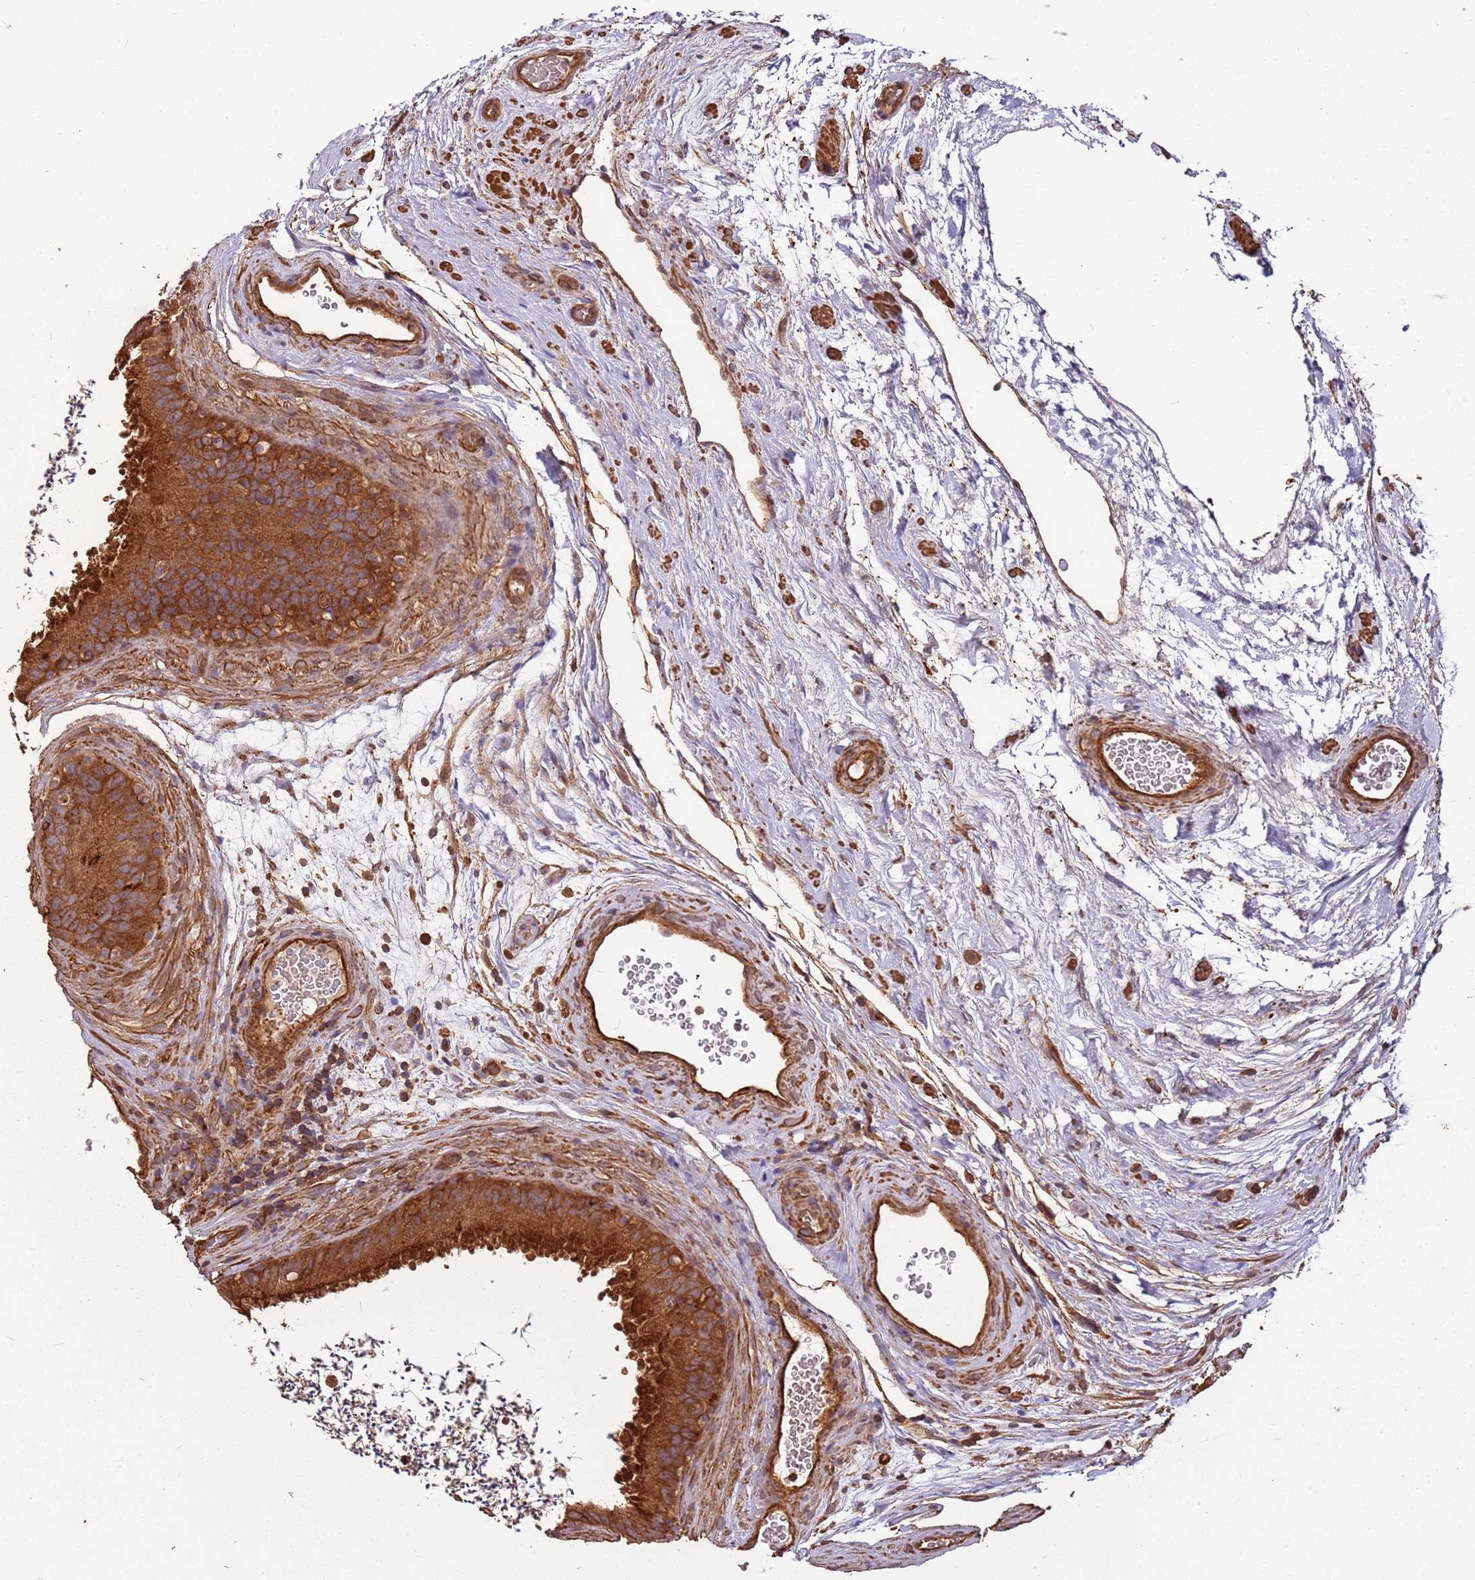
{"staining": {"intensity": "strong", "quantity": ">75%", "location": "cytoplasmic/membranous"}, "tissue": "epididymis", "cell_type": "Glandular cells", "image_type": "normal", "snomed": [{"axis": "morphology", "description": "Normal tissue, NOS"}, {"axis": "topography", "description": "Epididymis, spermatic cord, NOS"}], "caption": "The image displays immunohistochemical staining of unremarkable epididymis. There is strong cytoplasmic/membranous positivity is identified in about >75% of glandular cells.", "gene": "ACVR2A", "patient": {"sex": "male", "age": 50}}